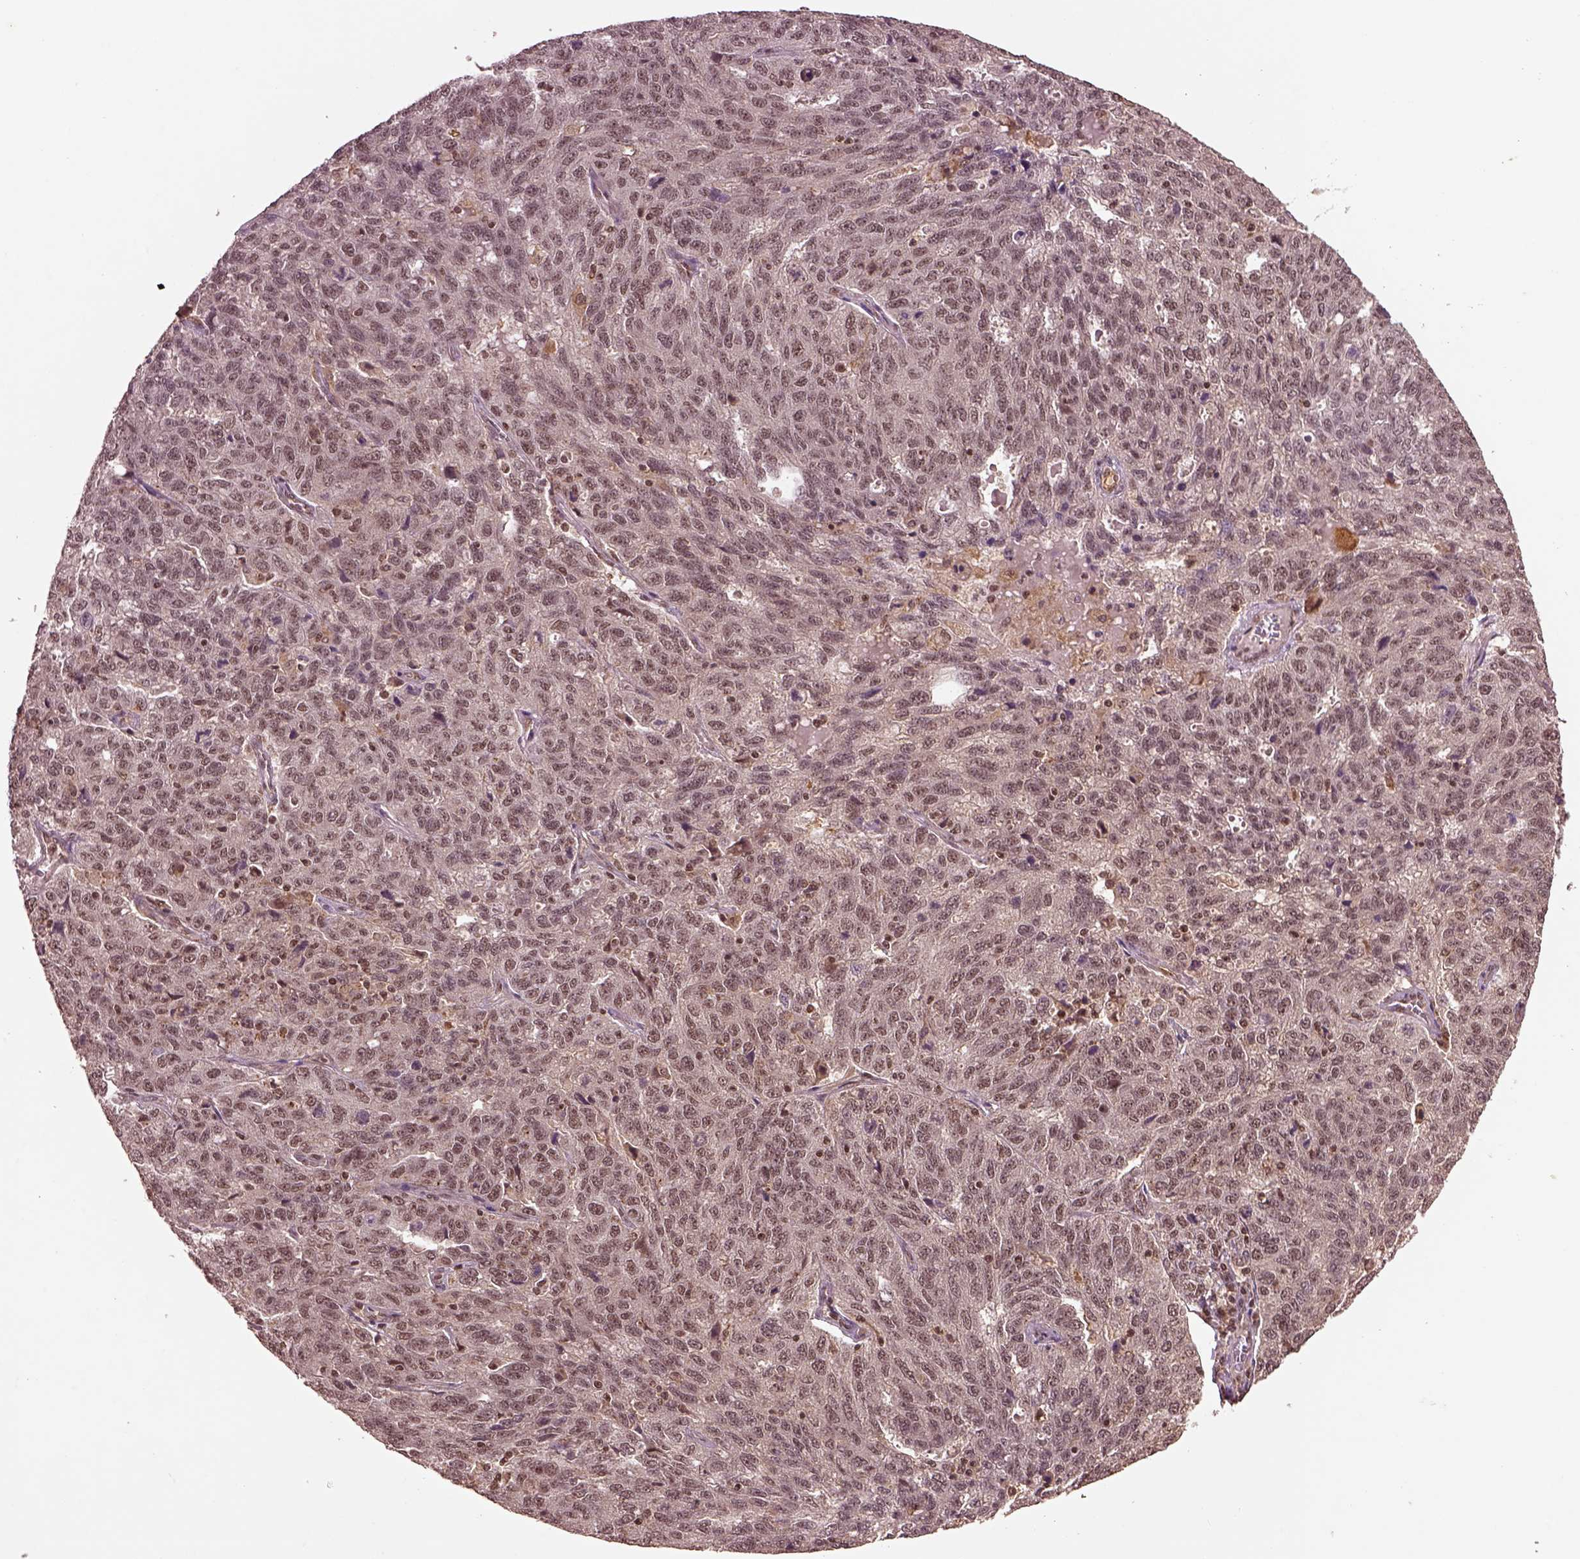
{"staining": {"intensity": "moderate", "quantity": ">75%", "location": "nuclear"}, "tissue": "ovarian cancer", "cell_type": "Tumor cells", "image_type": "cancer", "snomed": [{"axis": "morphology", "description": "Cystadenocarcinoma, serous, NOS"}, {"axis": "topography", "description": "Ovary"}], "caption": "A medium amount of moderate nuclear staining is seen in approximately >75% of tumor cells in serous cystadenocarcinoma (ovarian) tissue.", "gene": "BRD9", "patient": {"sex": "female", "age": 71}}